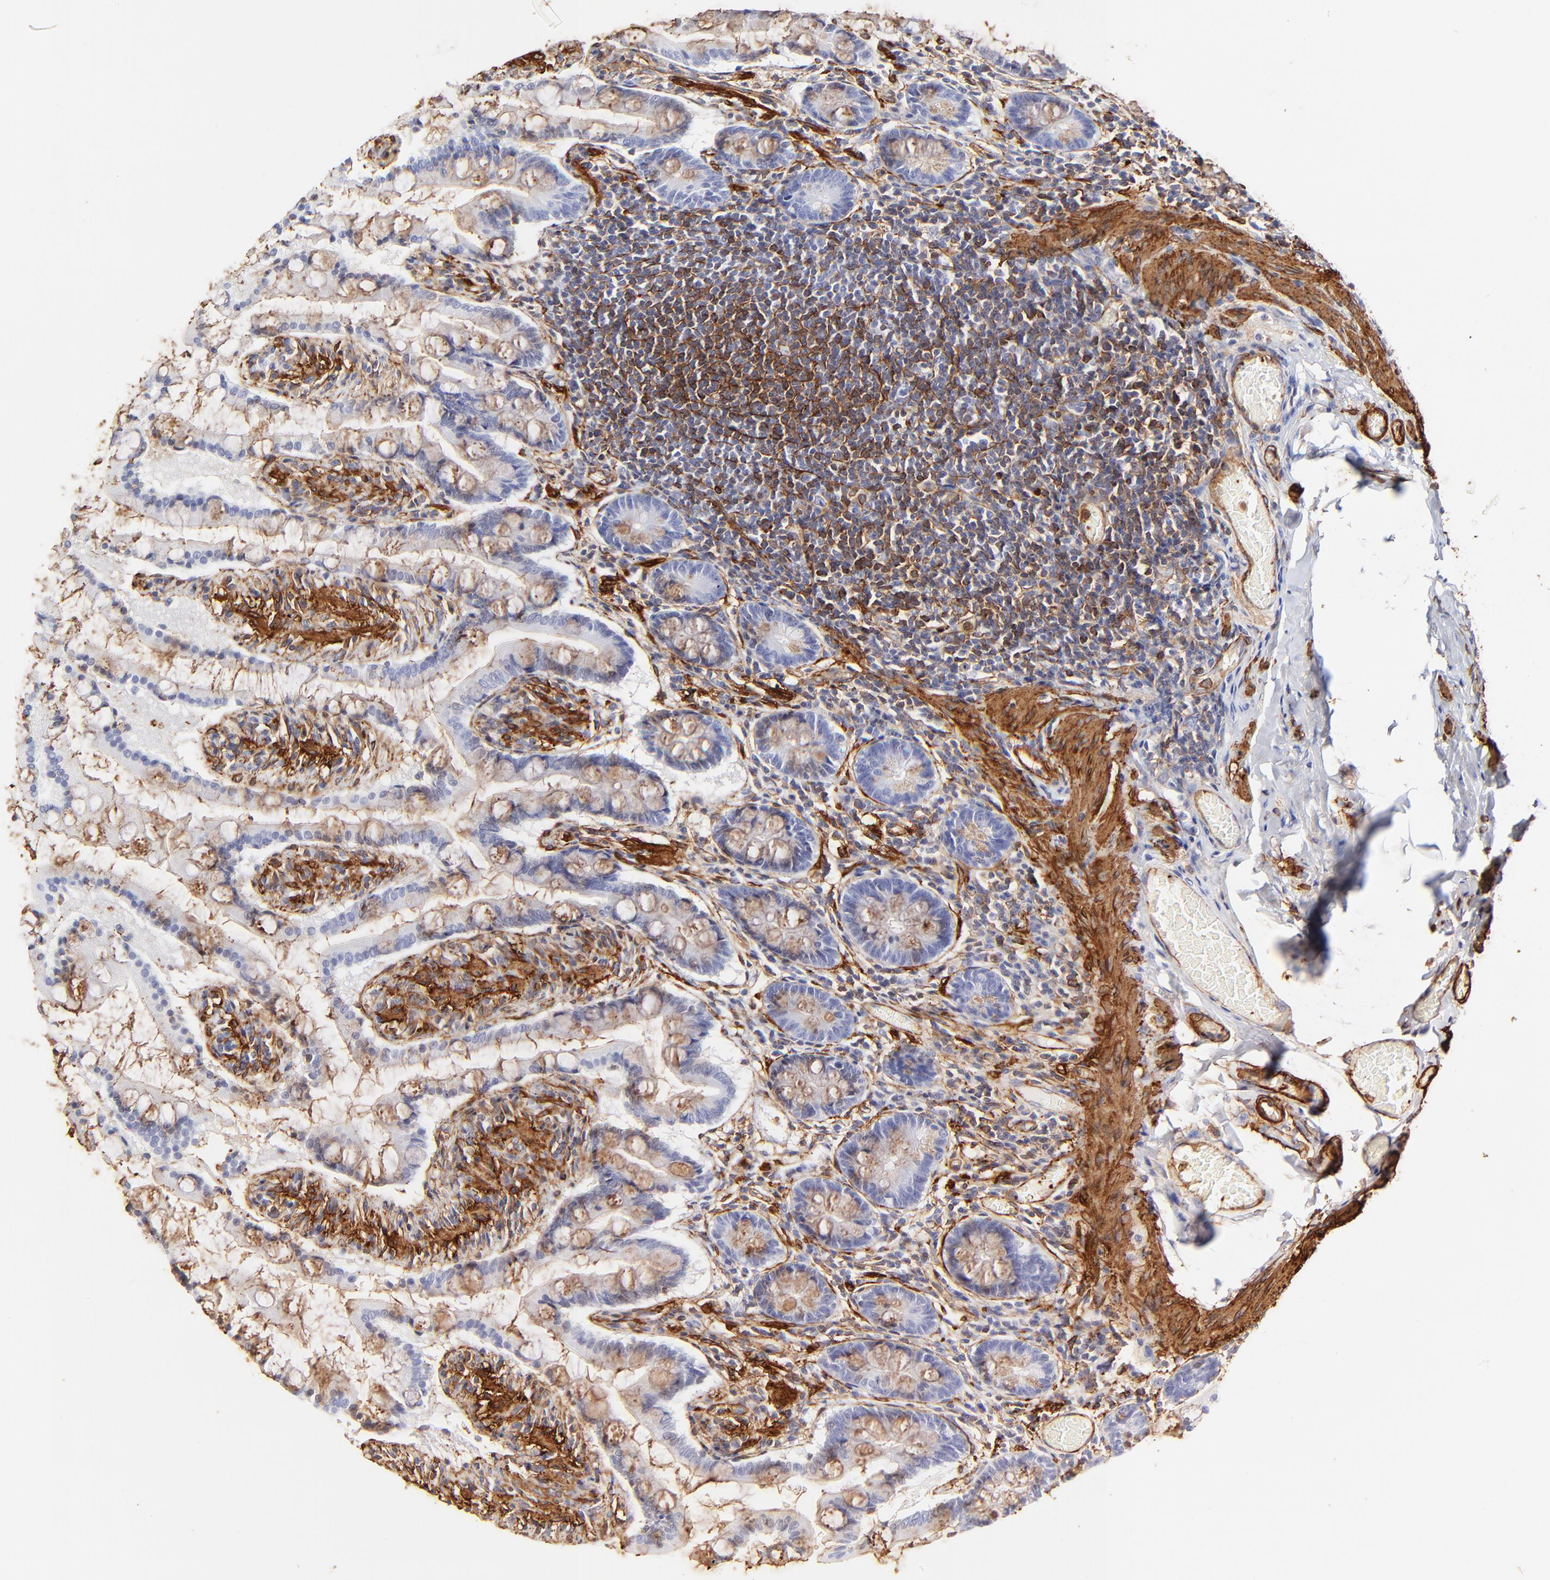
{"staining": {"intensity": "moderate", "quantity": "25%-75%", "location": "cytoplasmic/membranous"}, "tissue": "small intestine", "cell_type": "Glandular cells", "image_type": "normal", "snomed": [{"axis": "morphology", "description": "Normal tissue, NOS"}, {"axis": "topography", "description": "Small intestine"}], "caption": "This is a micrograph of immunohistochemistry (IHC) staining of normal small intestine, which shows moderate expression in the cytoplasmic/membranous of glandular cells.", "gene": "FLNA", "patient": {"sex": "male", "age": 41}}